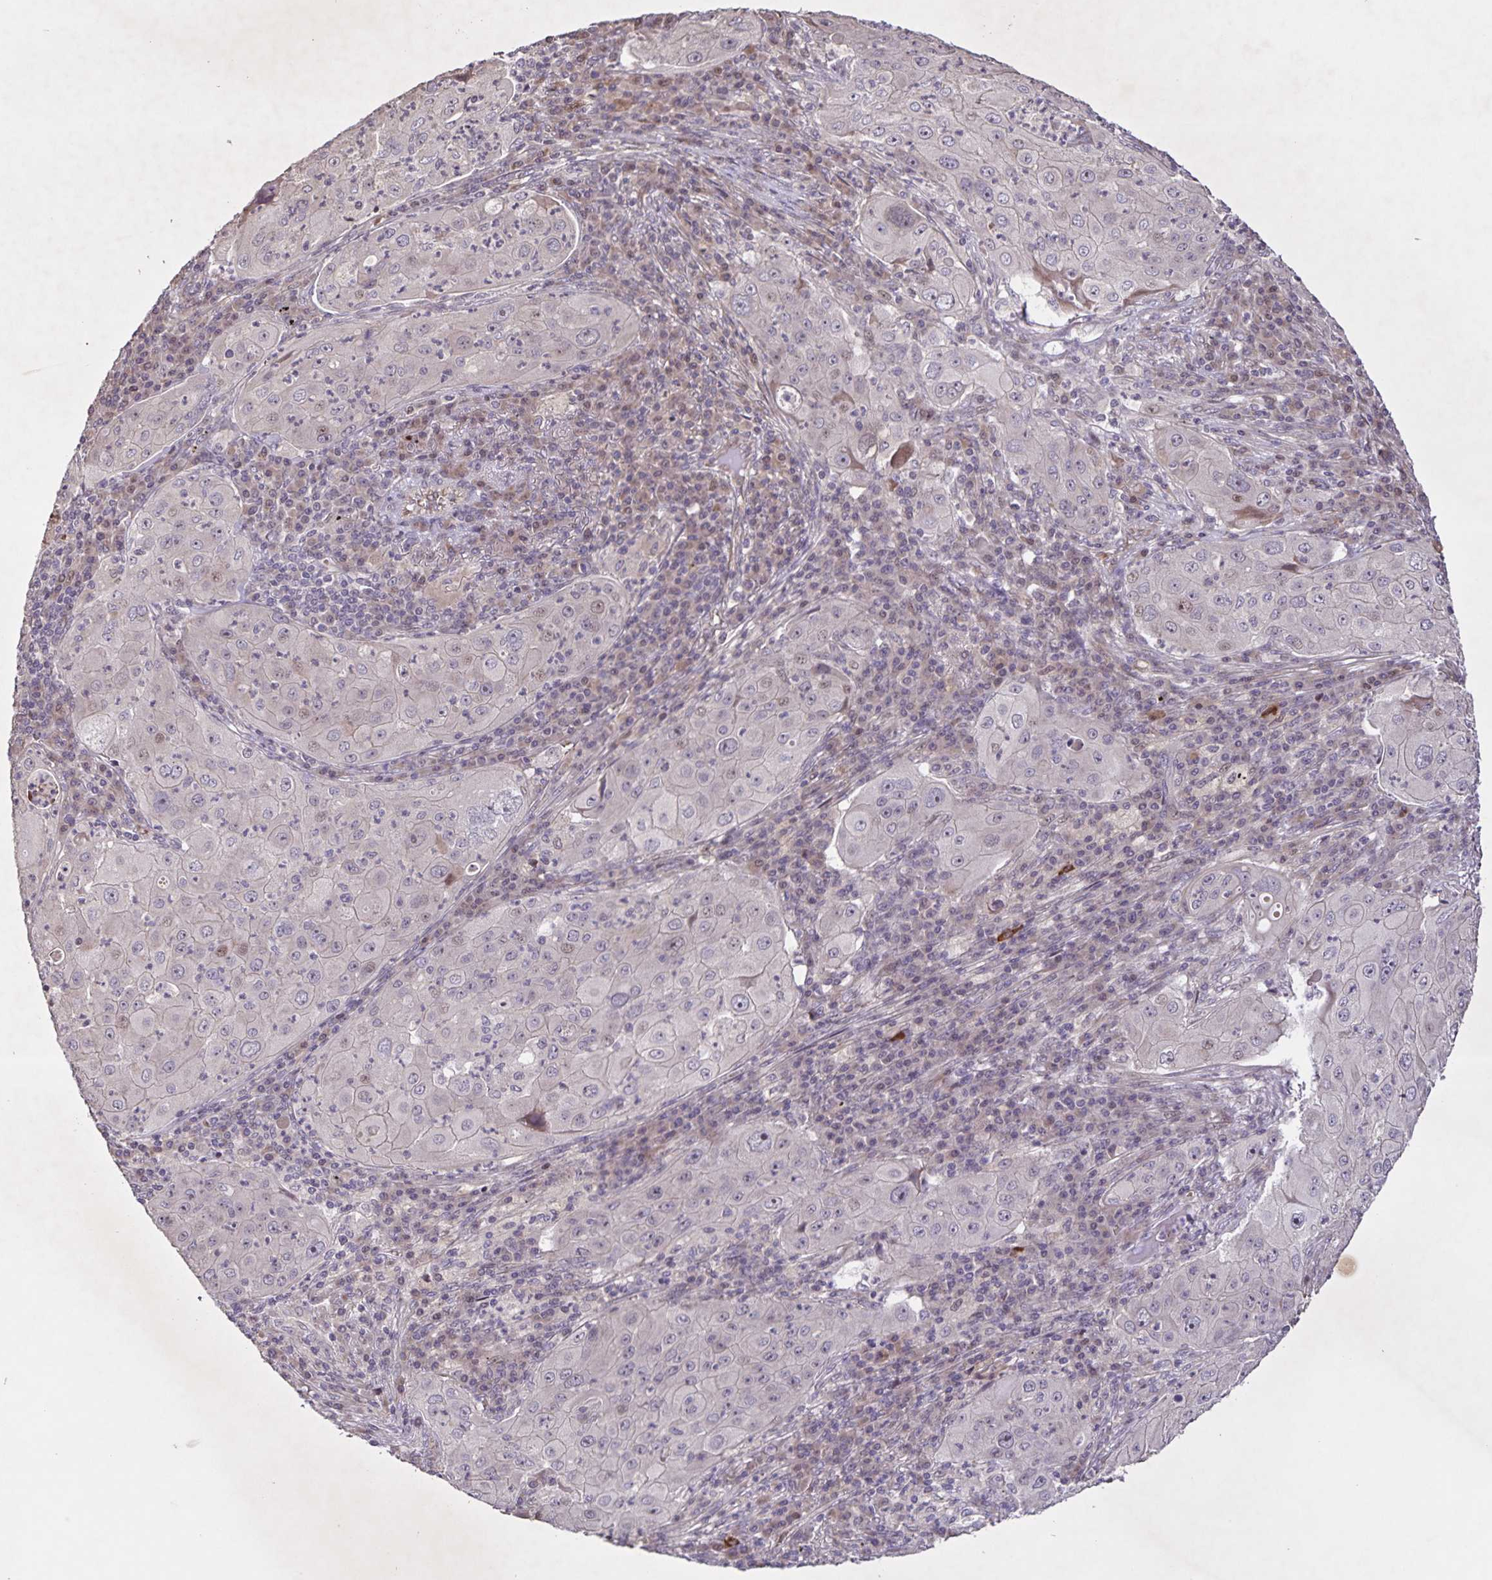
{"staining": {"intensity": "moderate", "quantity": "<25%", "location": "nuclear"}, "tissue": "lung cancer", "cell_type": "Tumor cells", "image_type": "cancer", "snomed": [{"axis": "morphology", "description": "Squamous cell carcinoma, NOS"}, {"axis": "topography", "description": "Lung"}], "caption": "The image demonstrates a brown stain indicating the presence of a protein in the nuclear of tumor cells in lung cancer. (Brightfield microscopy of DAB IHC at high magnification).", "gene": "GDF2", "patient": {"sex": "female", "age": 59}}